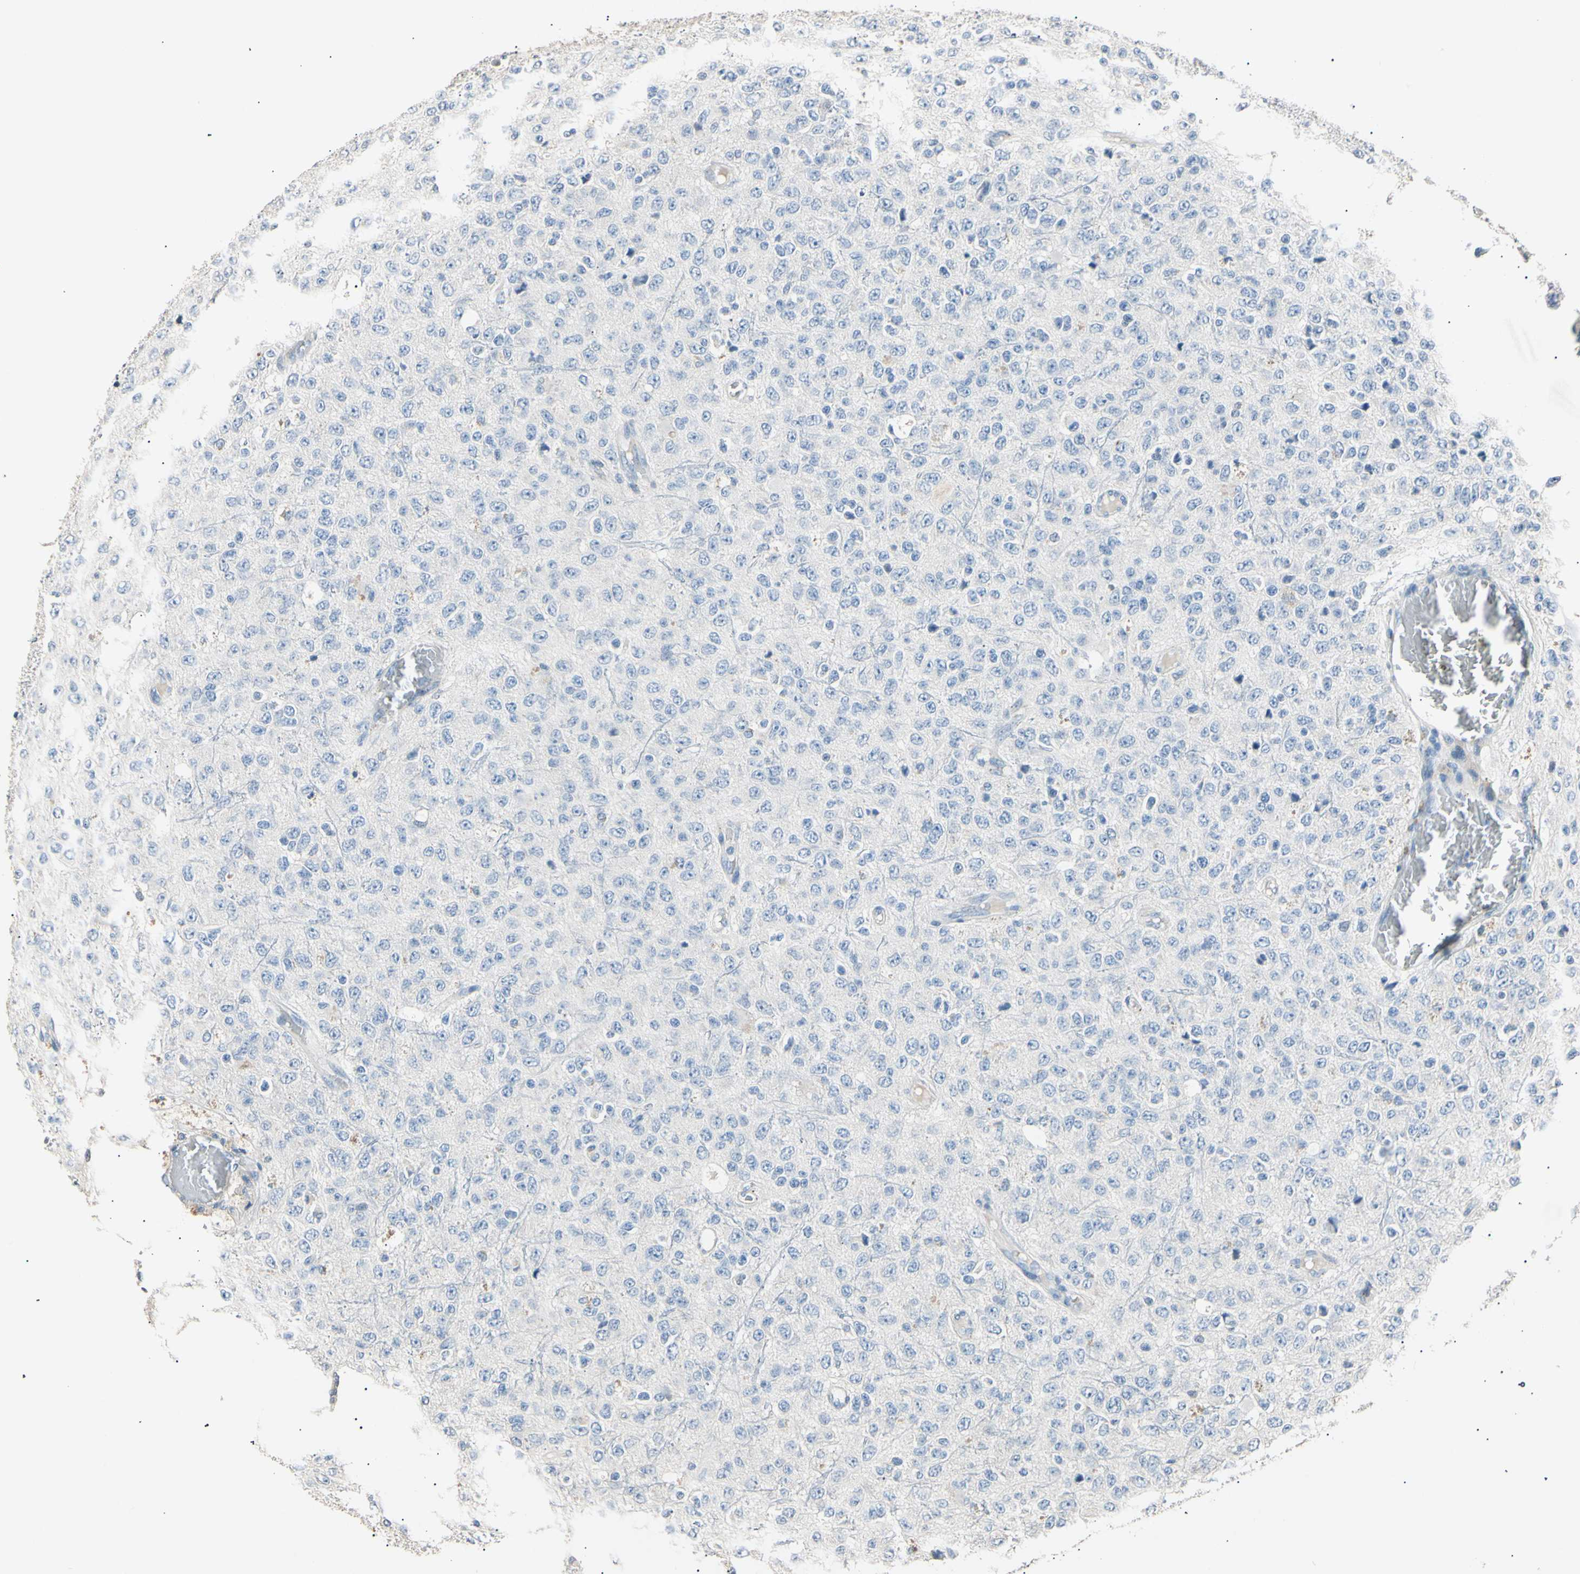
{"staining": {"intensity": "negative", "quantity": "none", "location": "none"}, "tissue": "glioma", "cell_type": "Tumor cells", "image_type": "cancer", "snomed": [{"axis": "morphology", "description": "Glioma, malignant, High grade"}, {"axis": "topography", "description": "pancreas cauda"}], "caption": "Immunohistochemical staining of human malignant high-grade glioma demonstrates no significant positivity in tumor cells.", "gene": "LDLR", "patient": {"sex": "male", "age": 60}}